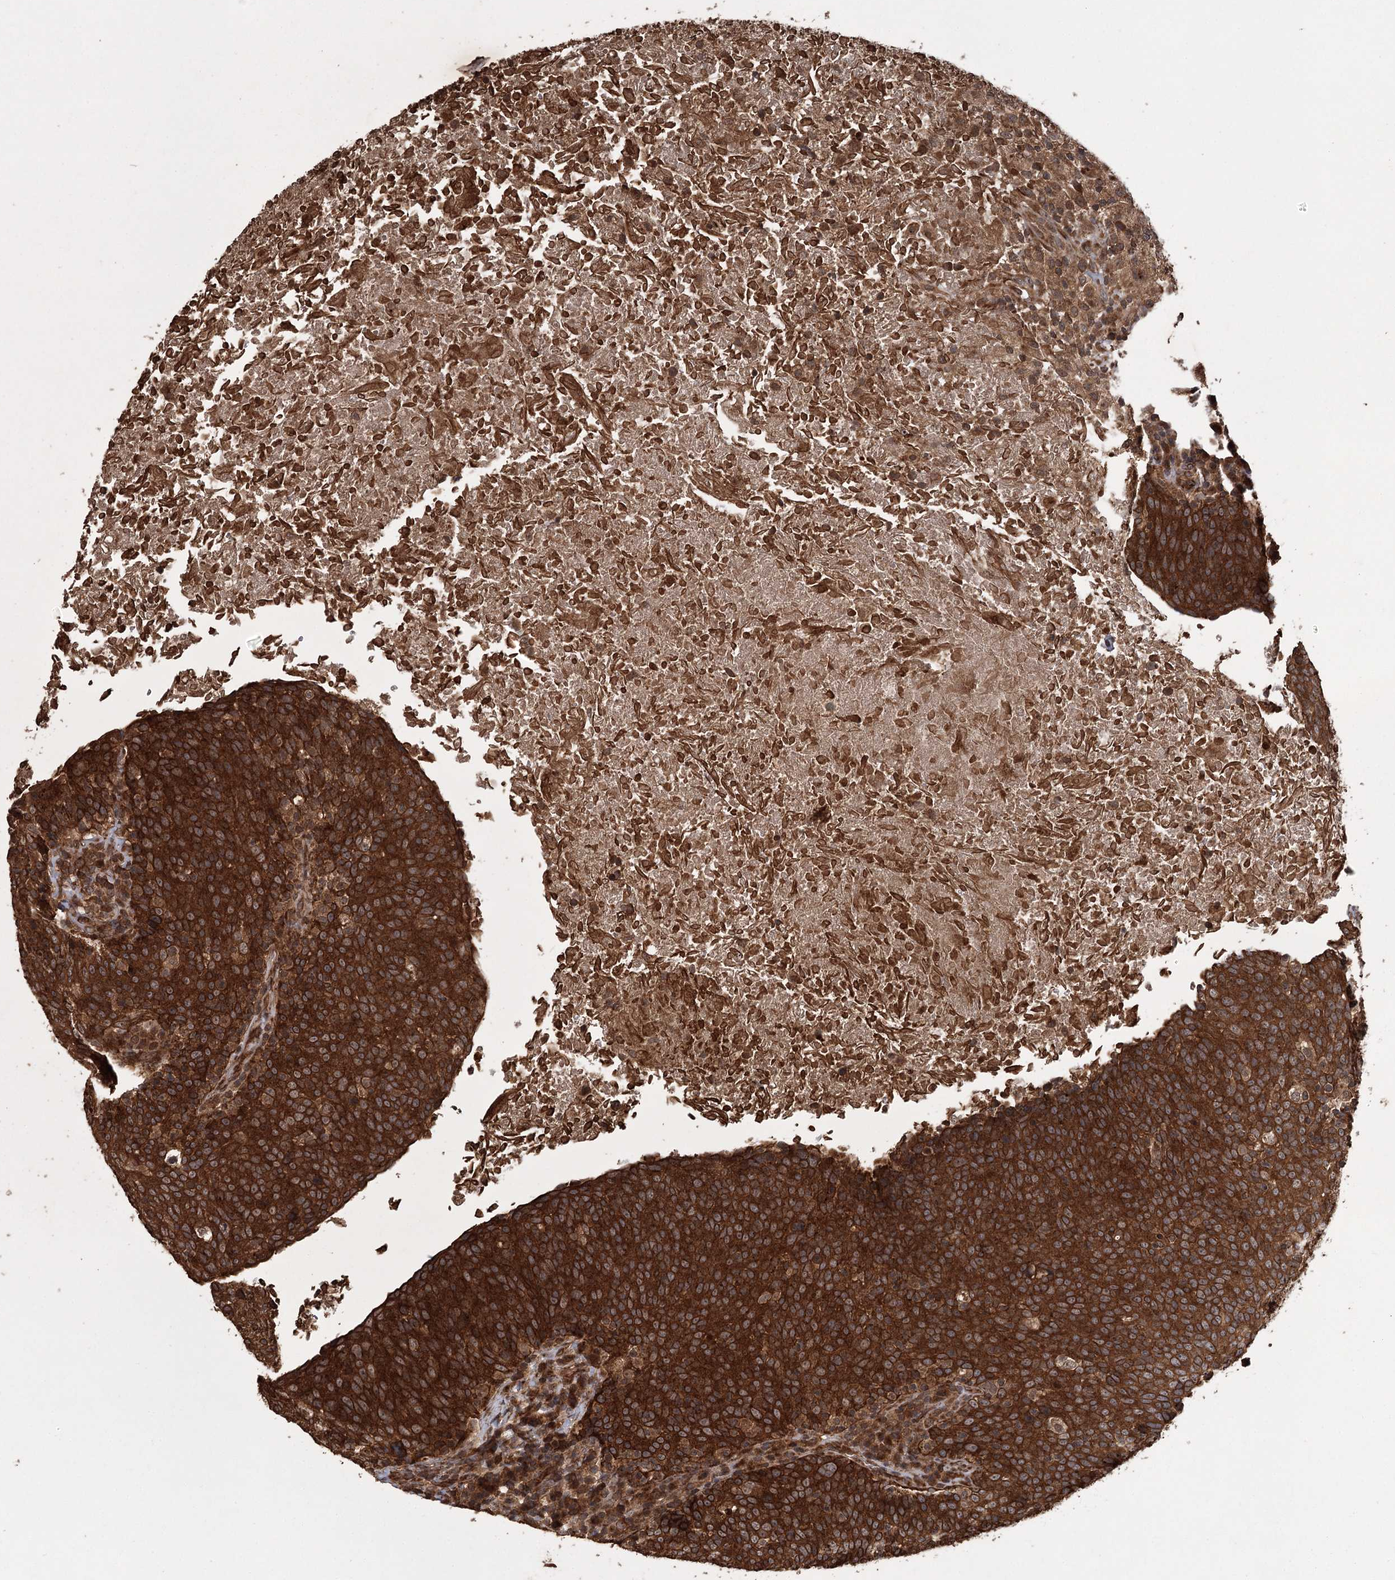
{"staining": {"intensity": "strong", "quantity": ">75%", "location": "cytoplasmic/membranous"}, "tissue": "head and neck cancer", "cell_type": "Tumor cells", "image_type": "cancer", "snomed": [{"axis": "morphology", "description": "Squamous cell carcinoma, NOS"}, {"axis": "morphology", "description": "Squamous cell carcinoma, metastatic, NOS"}, {"axis": "topography", "description": "Lymph node"}, {"axis": "topography", "description": "Head-Neck"}], "caption": "DAB immunohistochemical staining of human head and neck cancer (metastatic squamous cell carcinoma) exhibits strong cytoplasmic/membranous protein expression in about >75% of tumor cells. (IHC, brightfield microscopy, high magnification).", "gene": "RPAP3", "patient": {"sex": "male", "age": 62}}